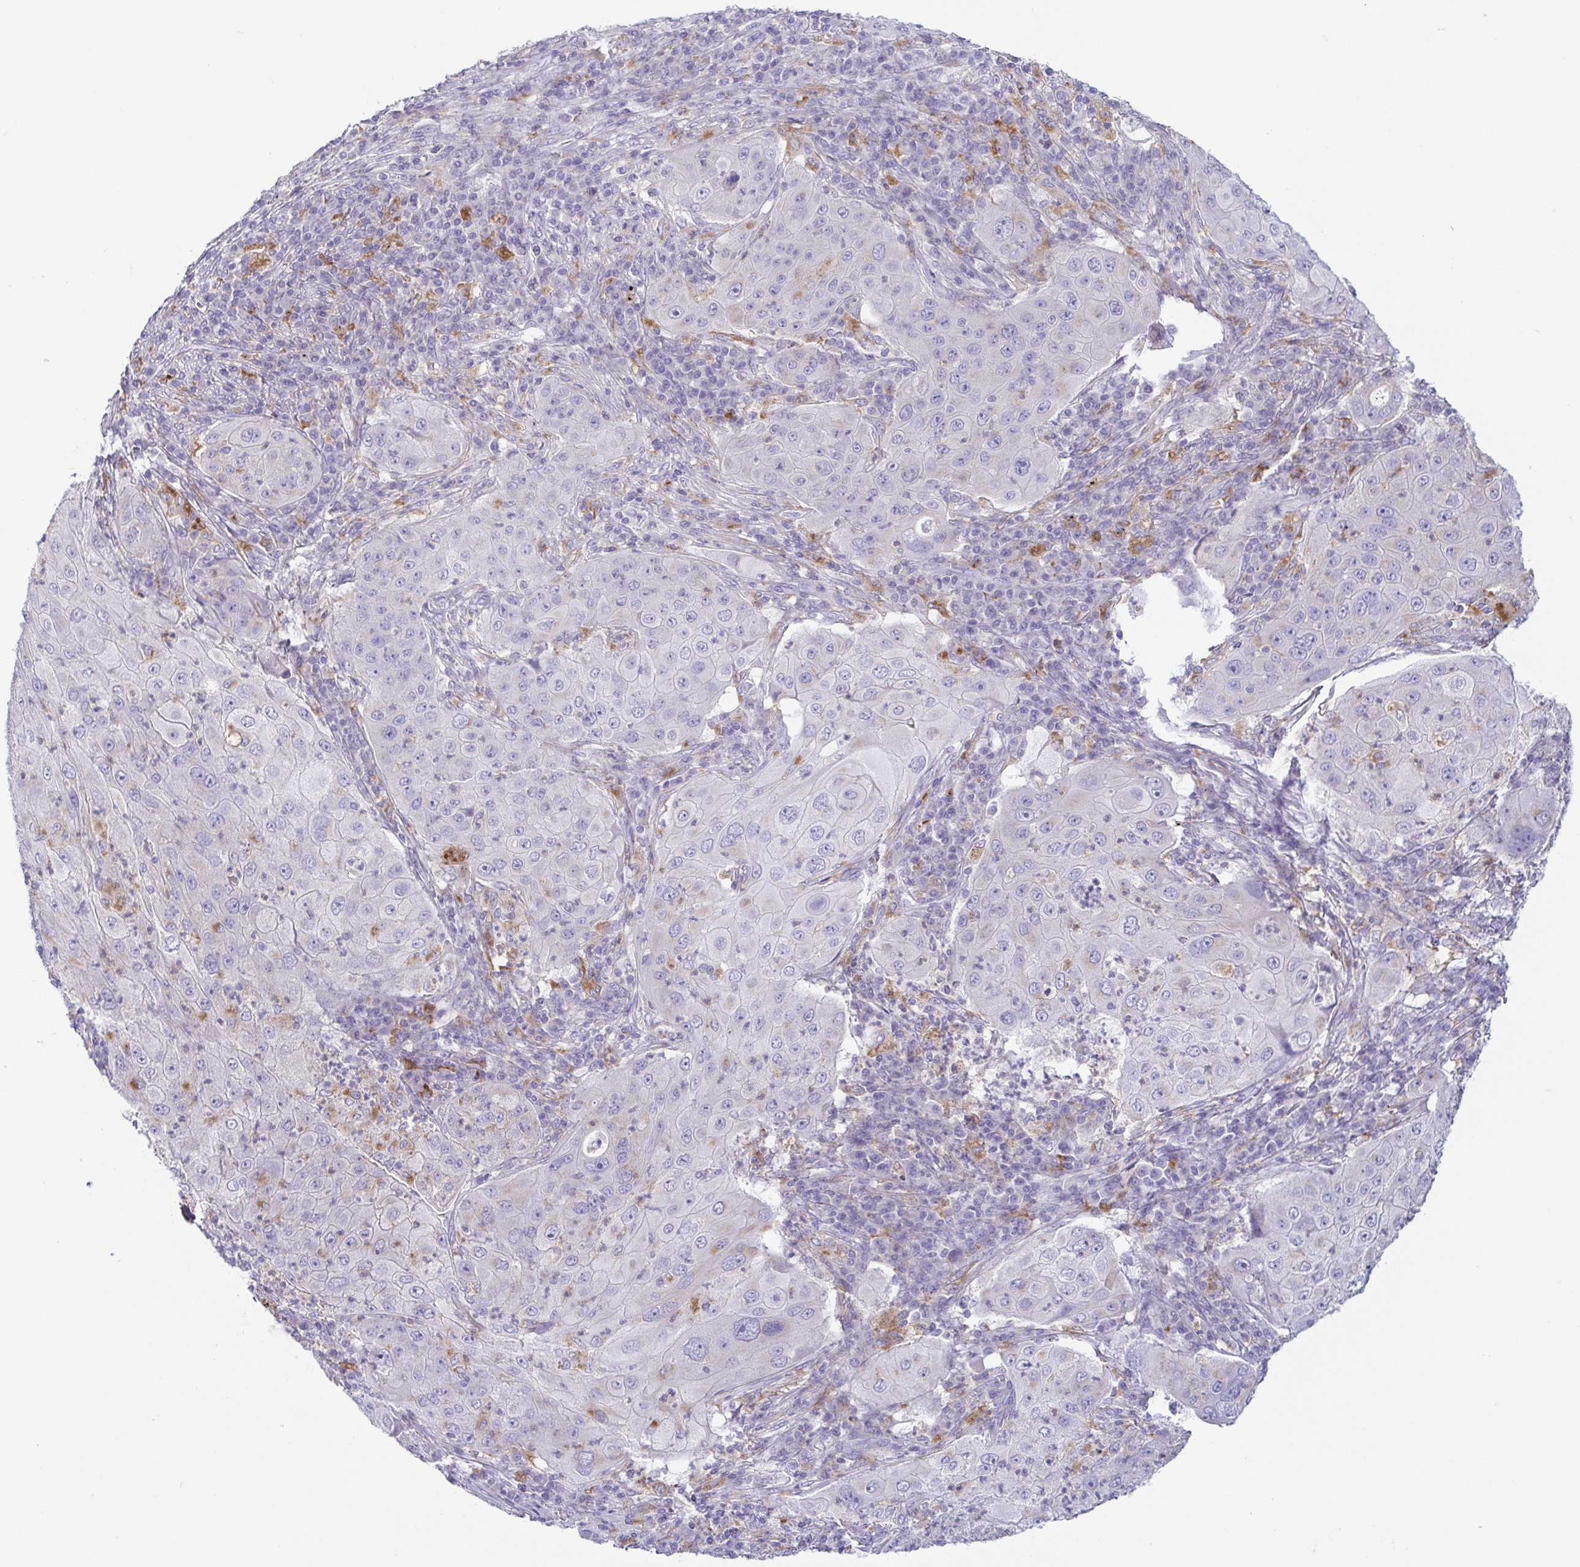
{"staining": {"intensity": "negative", "quantity": "none", "location": "none"}, "tissue": "lung cancer", "cell_type": "Tumor cells", "image_type": "cancer", "snomed": [{"axis": "morphology", "description": "Squamous cell carcinoma, NOS"}, {"axis": "topography", "description": "Lung"}], "caption": "Immunohistochemistry histopathology image of lung squamous cell carcinoma stained for a protein (brown), which shows no positivity in tumor cells.", "gene": "ATP6V1G2", "patient": {"sex": "female", "age": 59}}